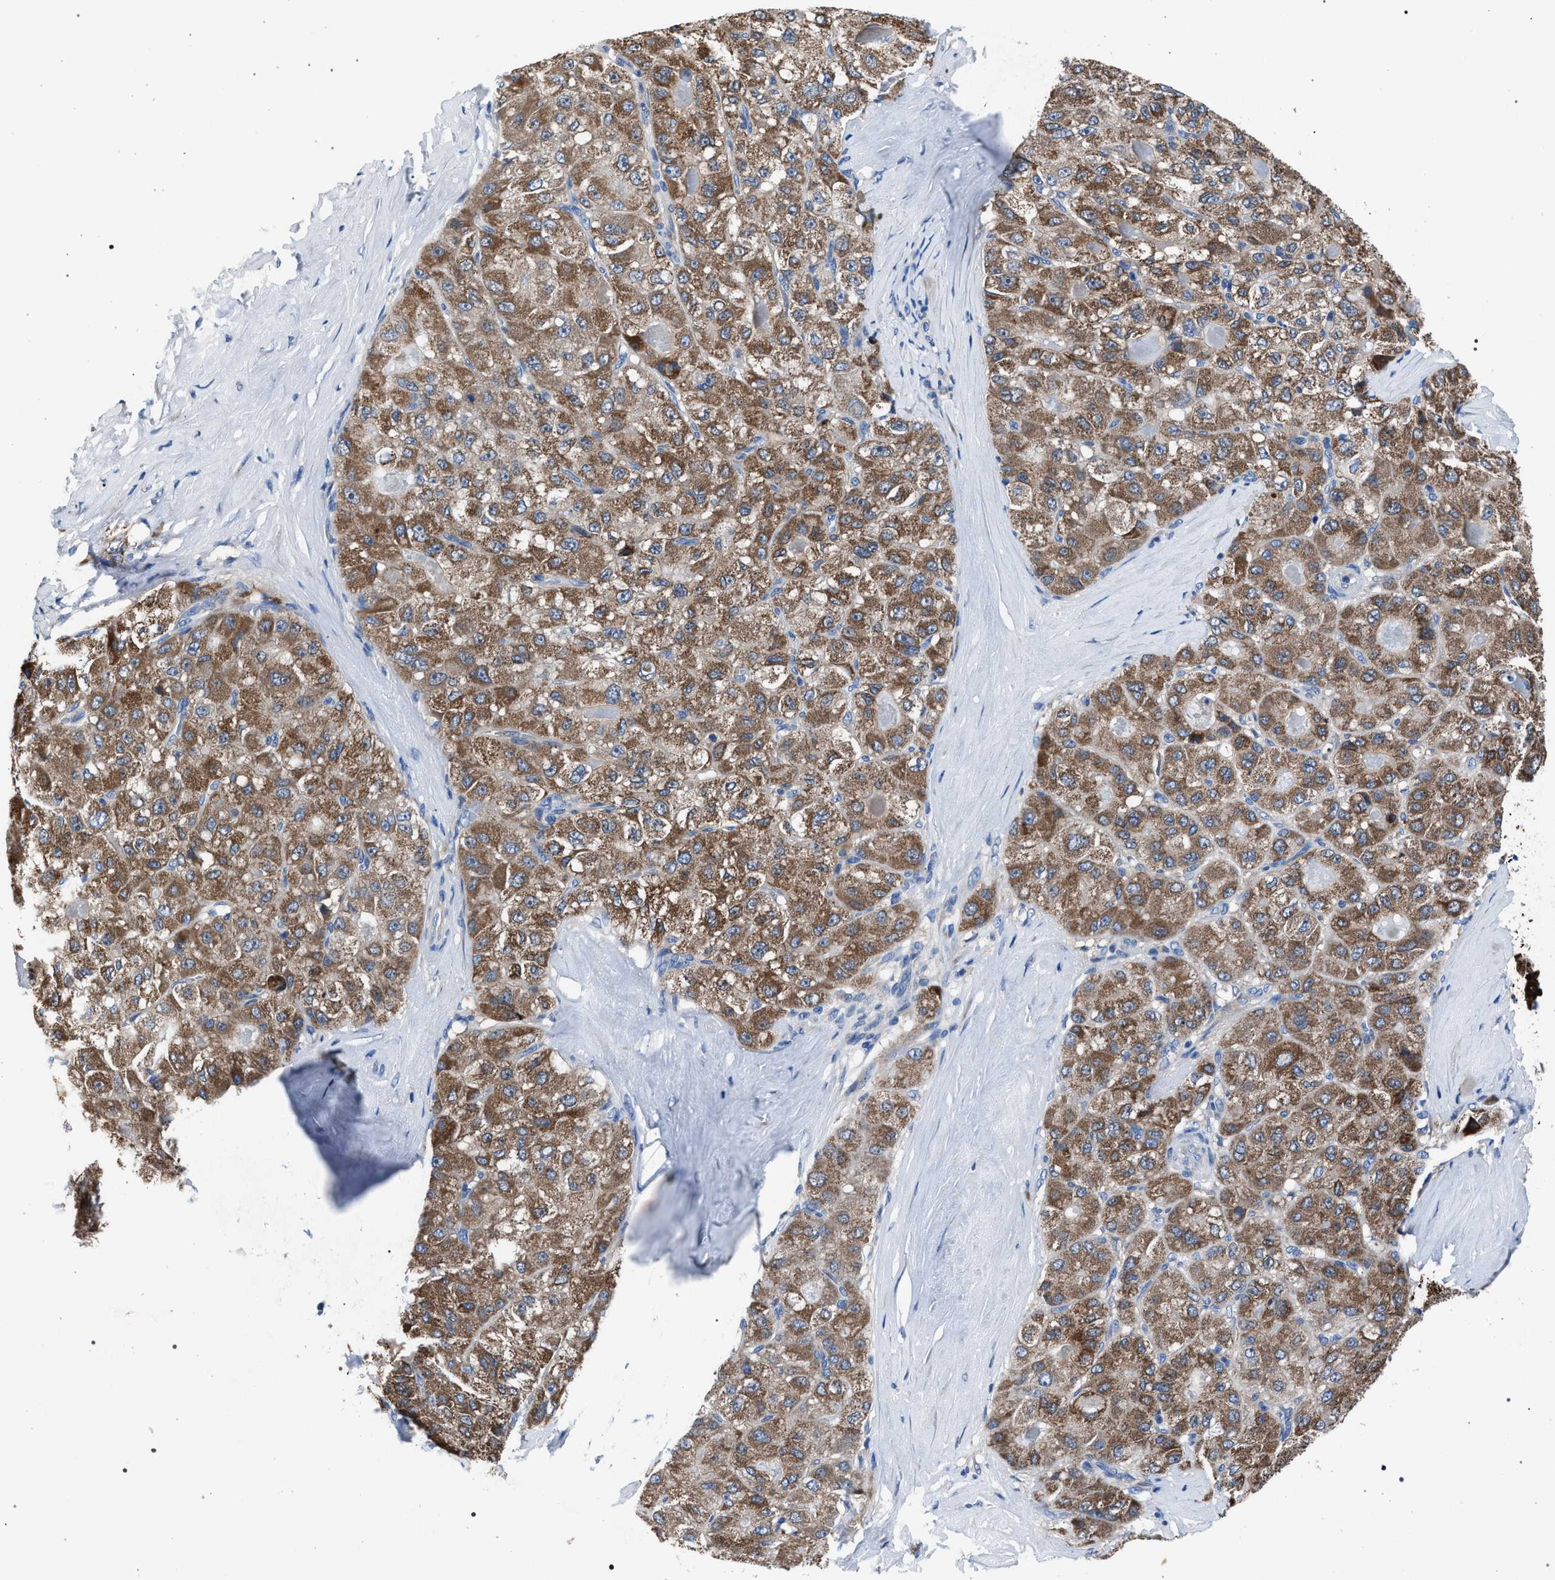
{"staining": {"intensity": "moderate", "quantity": ">75%", "location": "cytoplasmic/membranous"}, "tissue": "liver cancer", "cell_type": "Tumor cells", "image_type": "cancer", "snomed": [{"axis": "morphology", "description": "Carcinoma, Hepatocellular, NOS"}, {"axis": "topography", "description": "Liver"}], "caption": "Immunohistochemical staining of liver cancer (hepatocellular carcinoma) displays medium levels of moderate cytoplasmic/membranous protein expression in approximately >75% of tumor cells. (DAB (3,3'-diaminobenzidine) IHC with brightfield microscopy, high magnification).", "gene": "CRYZ", "patient": {"sex": "male", "age": 80}}